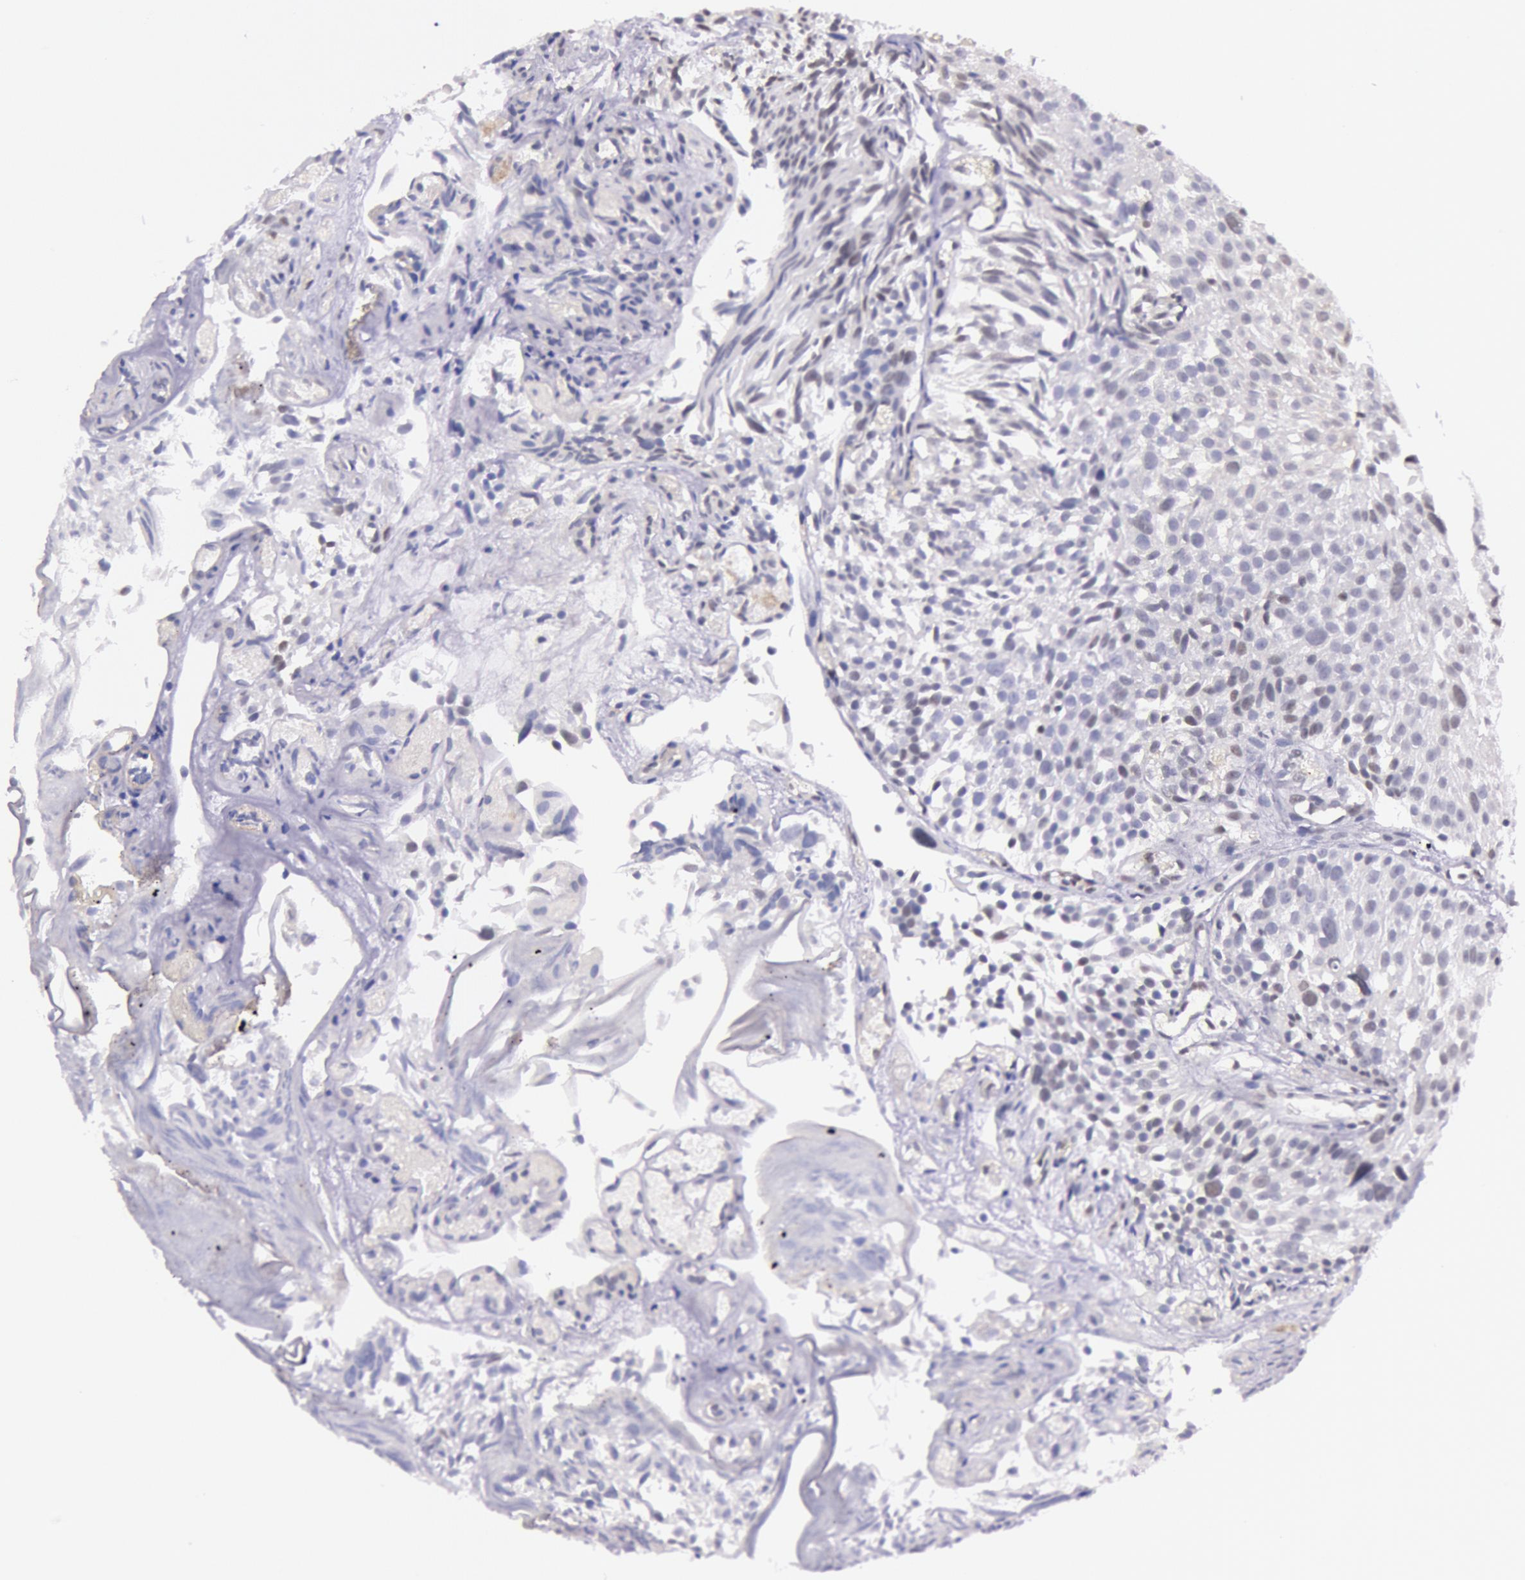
{"staining": {"intensity": "weak", "quantity": "<25%", "location": "nuclear"}, "tissue": "urothelial cancer", "cell_type": "Tumor cells", "image_type": "cancer", "snomed": [{"axis": "morphology", "description": "Urothelial carcinoma, High grade"}, {"axis": "topography", "description": "Urinary bladder"}], "caption": "Tumor cells show no significant protein staining in high-grade urothelial carcinoma.", "gene": "TASL", "patient": {"sex": "female", "age": 78}}